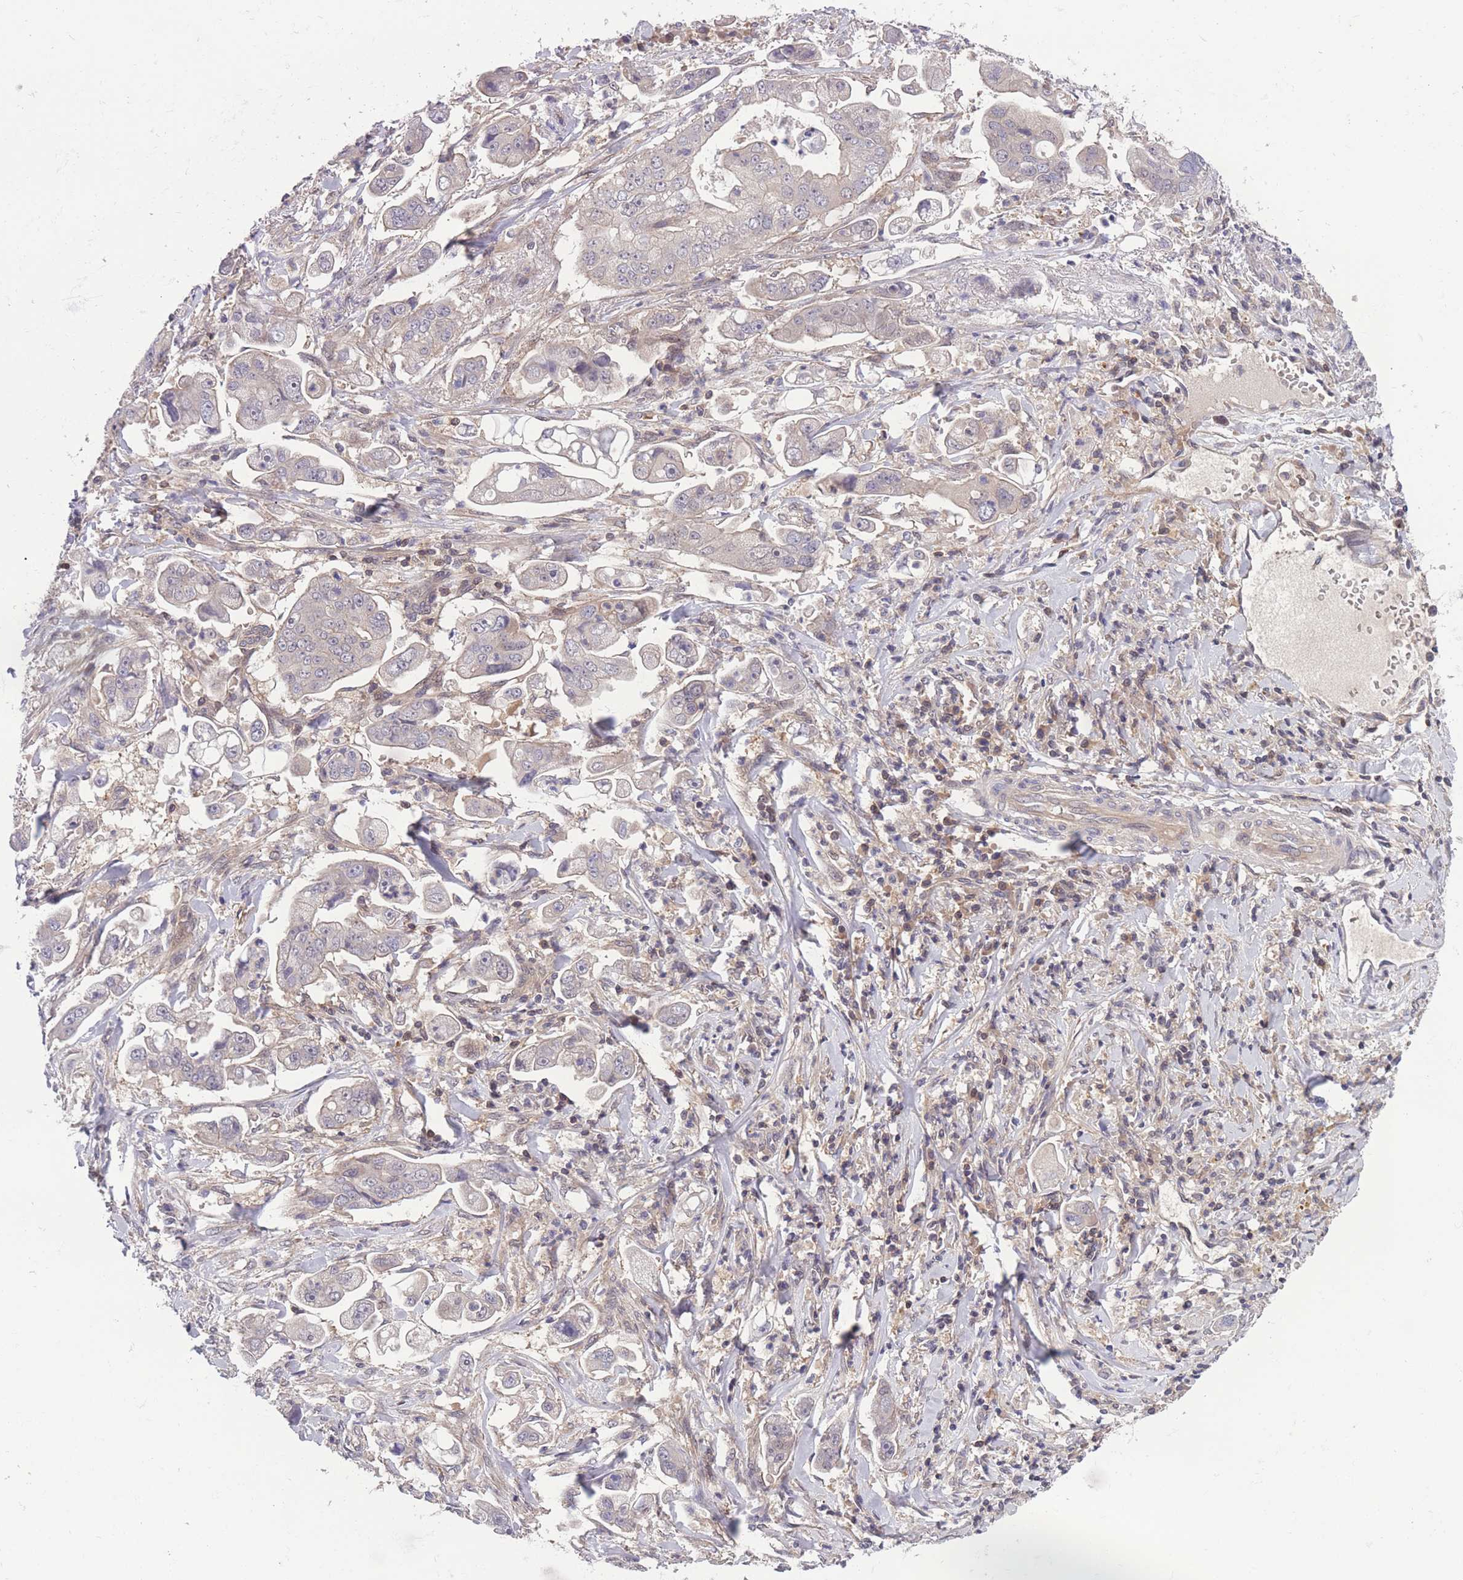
{"staining": {"intensity": "negative", "quantity": "none", "location": "none"}, "tissue": "stomach cancer", "cell_type": "Tumor cells", "image_type": "cancer", "snomed": [{"axis": "morphology", "description": "Adenocarcinoma, NOS"}, {"axis": "topography", "description": "Stomach"}], "caption": "The immunohistochemistry photomicrograph has no significant expression in tumor cells of adenocarcinoma (stomach) tissue.", "gene": "UBE2N", "patient": {"sex": "male", "age": 62}}